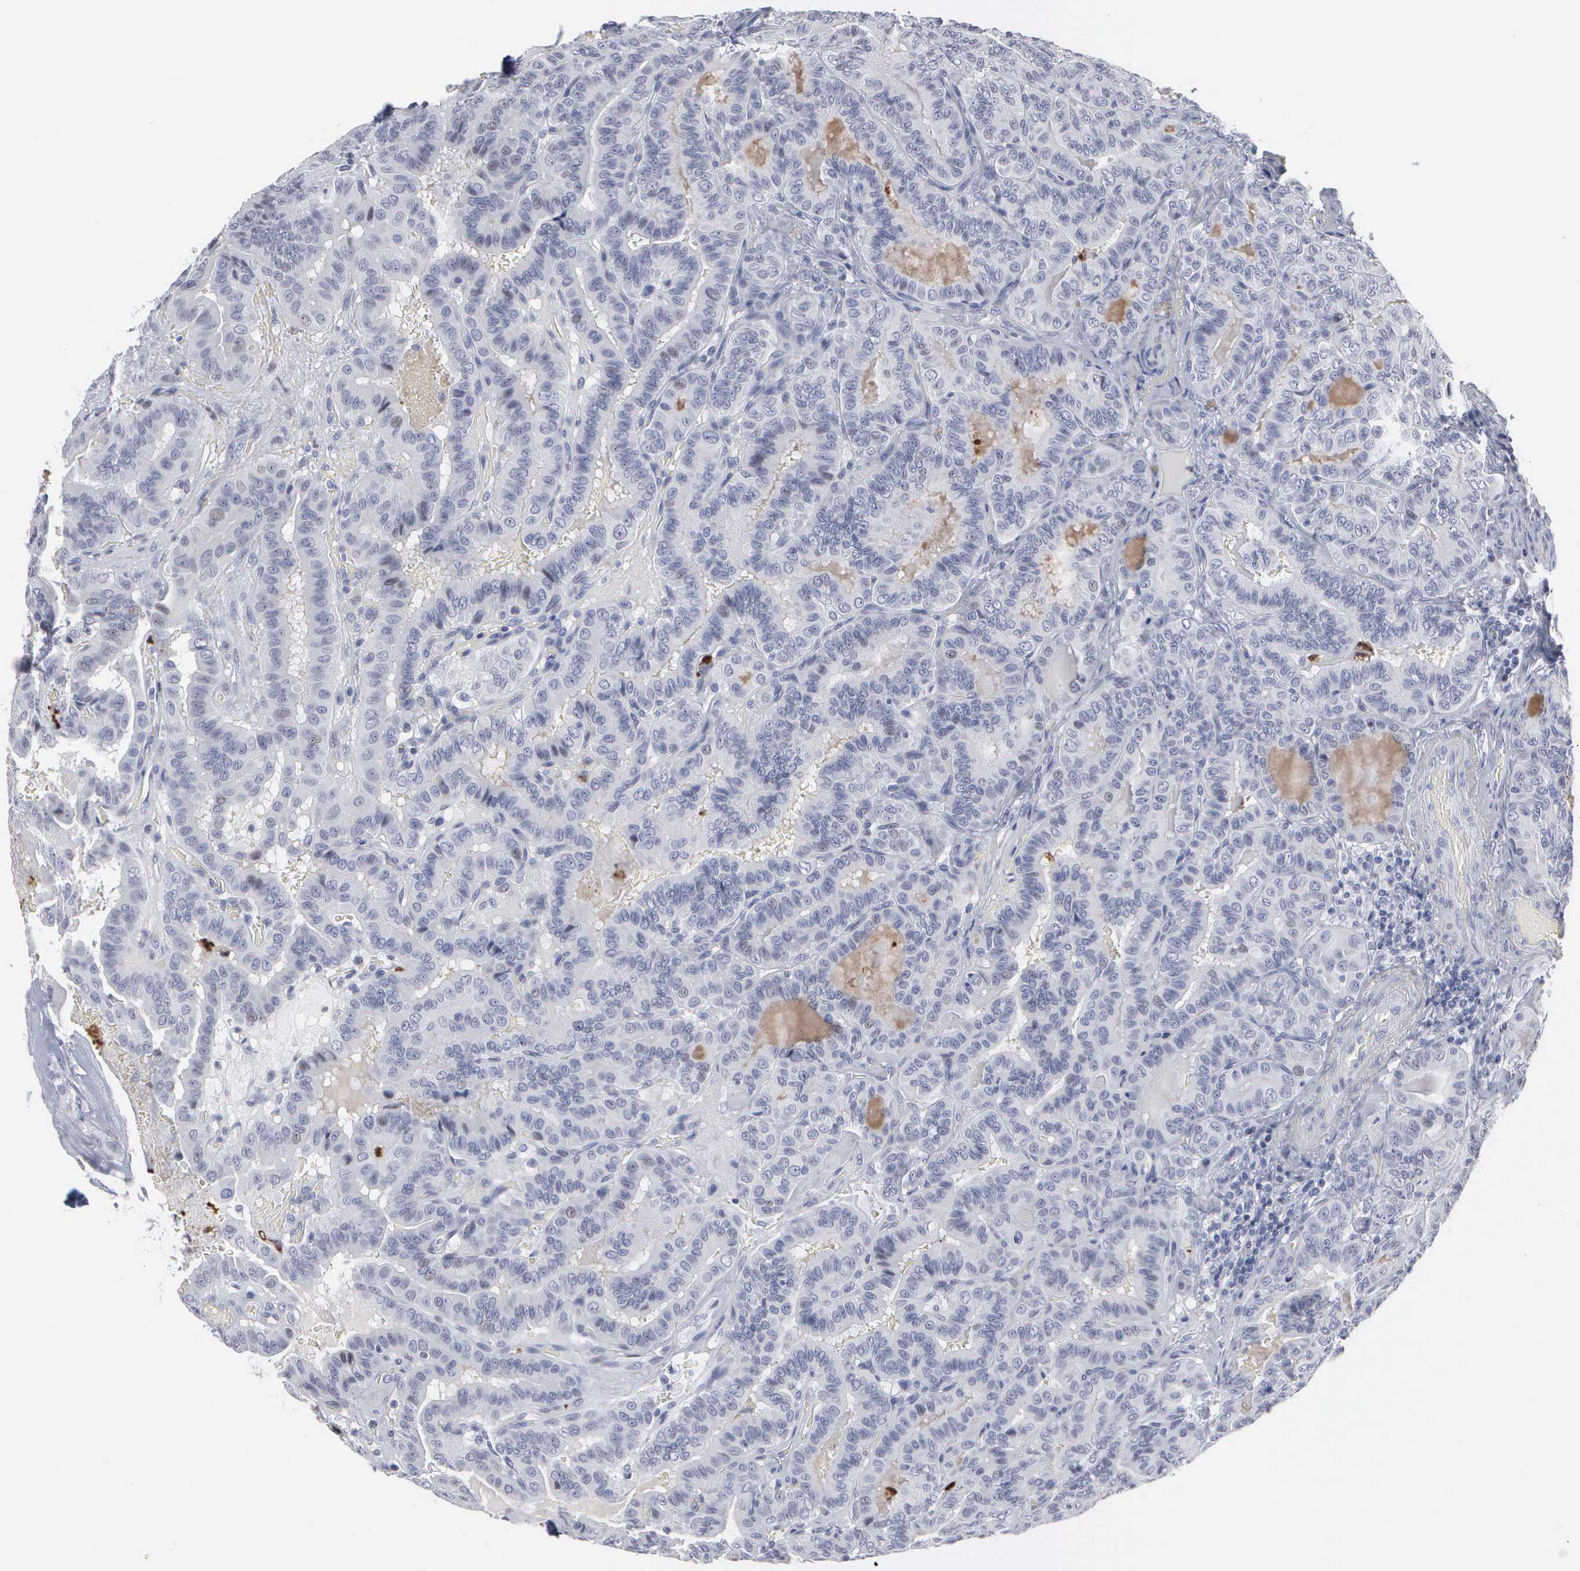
{"staining": {"intensity": "negative", "quantity": "none", "location": "none"}, "tissue": "thyroid cancer", "cell_type": "Tumor cells", "image_type": "cancer", "snomed": [{"axis": "morphology", "description": "Papillary adenocarcinoma, NOS"}, {"axis": "topography", "description": "Thyroid gland"}], "caption": "Thyroid cancer (papillary adenocarcinoma) stained for a protein using immunohistochemistry displays no expression tumor cells.", "gene": "SPIN3", "patient": {"sex": "male", "age": 87}}